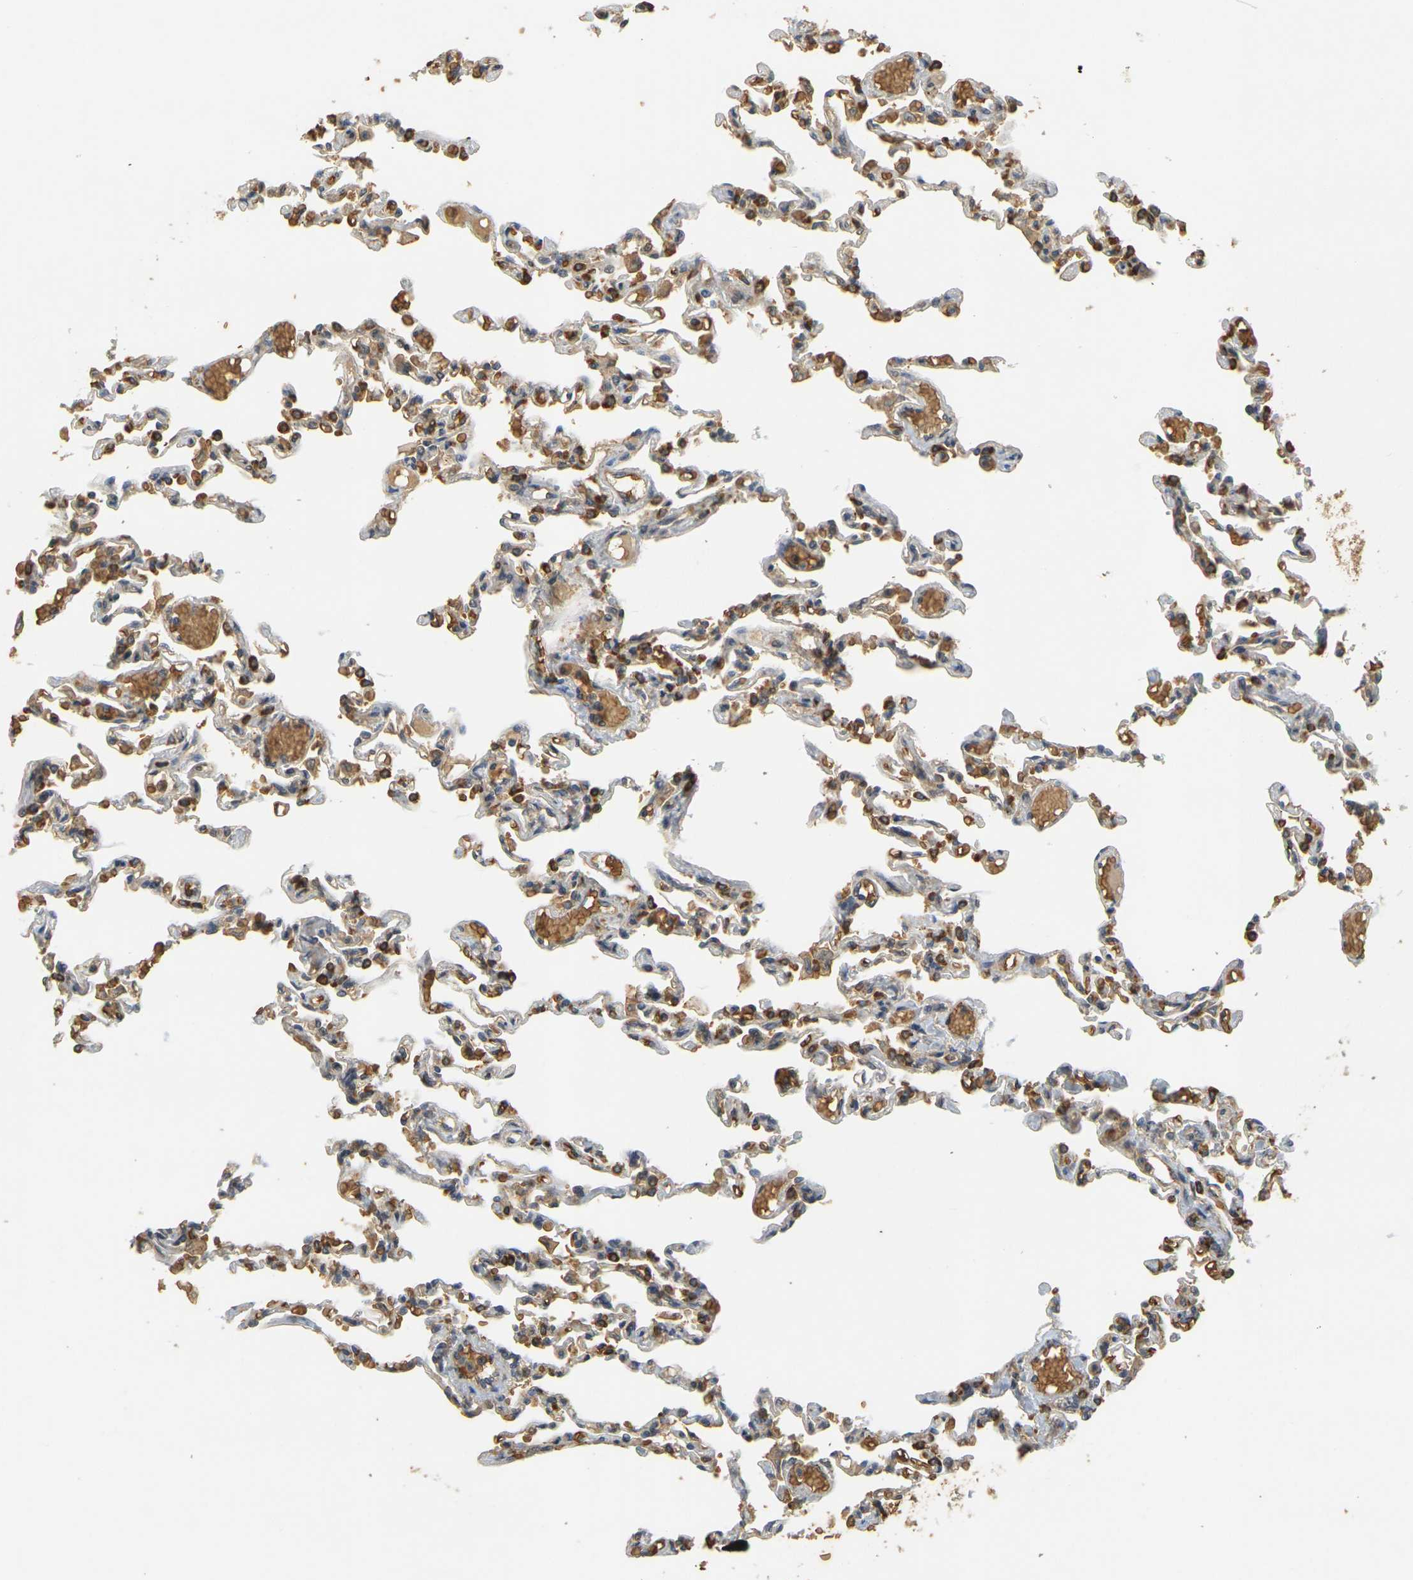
{"staining": {"intensity": "moderate", "quantity": "25%-75%", "location": "cytoplasmic/membranous"}, "tissue": "lung", "cell_type": "Alveolar cells", "image_type": "normal", "snomed": [{"axis": "morphology", "description": "Normal tissue, NOS"}, {"axis": "topography", "description": "Lung"}], "caption": "An IHC micrograph of benign tissue is shown. Protein staining in brown shows moderate cytoplasmic/membranous positivity in lung within alveolar cells. (DAB = brown stain, brightfield microscopy at high magnification).", "gene": "MEGF9", "patient": {"sex": "male", "age": 21}}